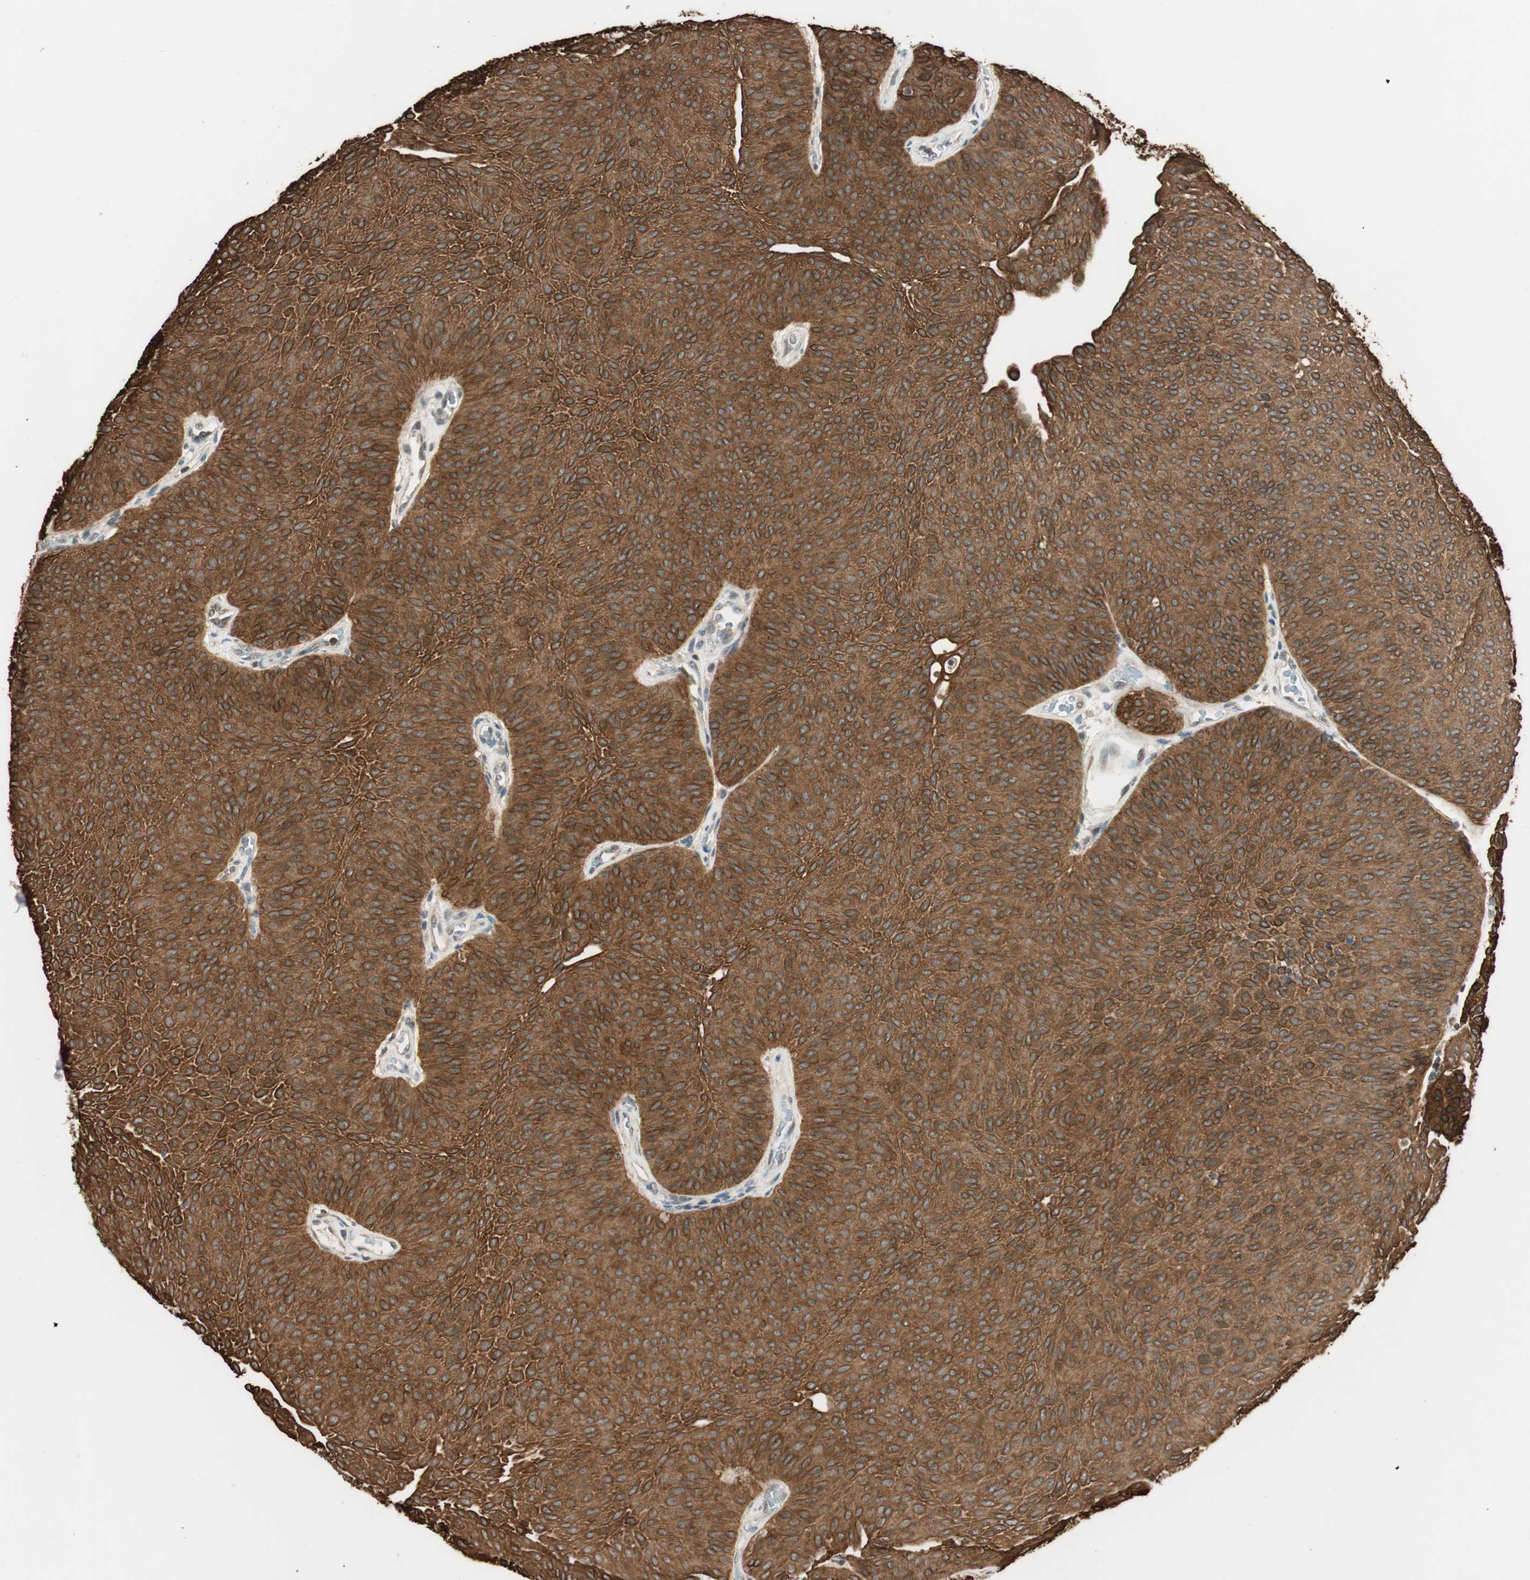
{"staining": {"intensity": "strong", "quantity": ">75%", "location": "cytoplasmic/membranous"}, "tissue": "urothelial cancer", "cell_type": "Tumor cells", "image_type": "cancer", "snomed": [{"axis": "morphology", "description": "Urothelial carcinoma, Low grade"}, {"axis": "topography", "description": "Urinary bladder"}], "caption": "Protein expression analysis of urothelial cancer reveals strong cytoplasmic/membranous expression in about >75% of tumor cells.", "gene": "TRIM21", "patient": {"sex": "female", "age": 60}}